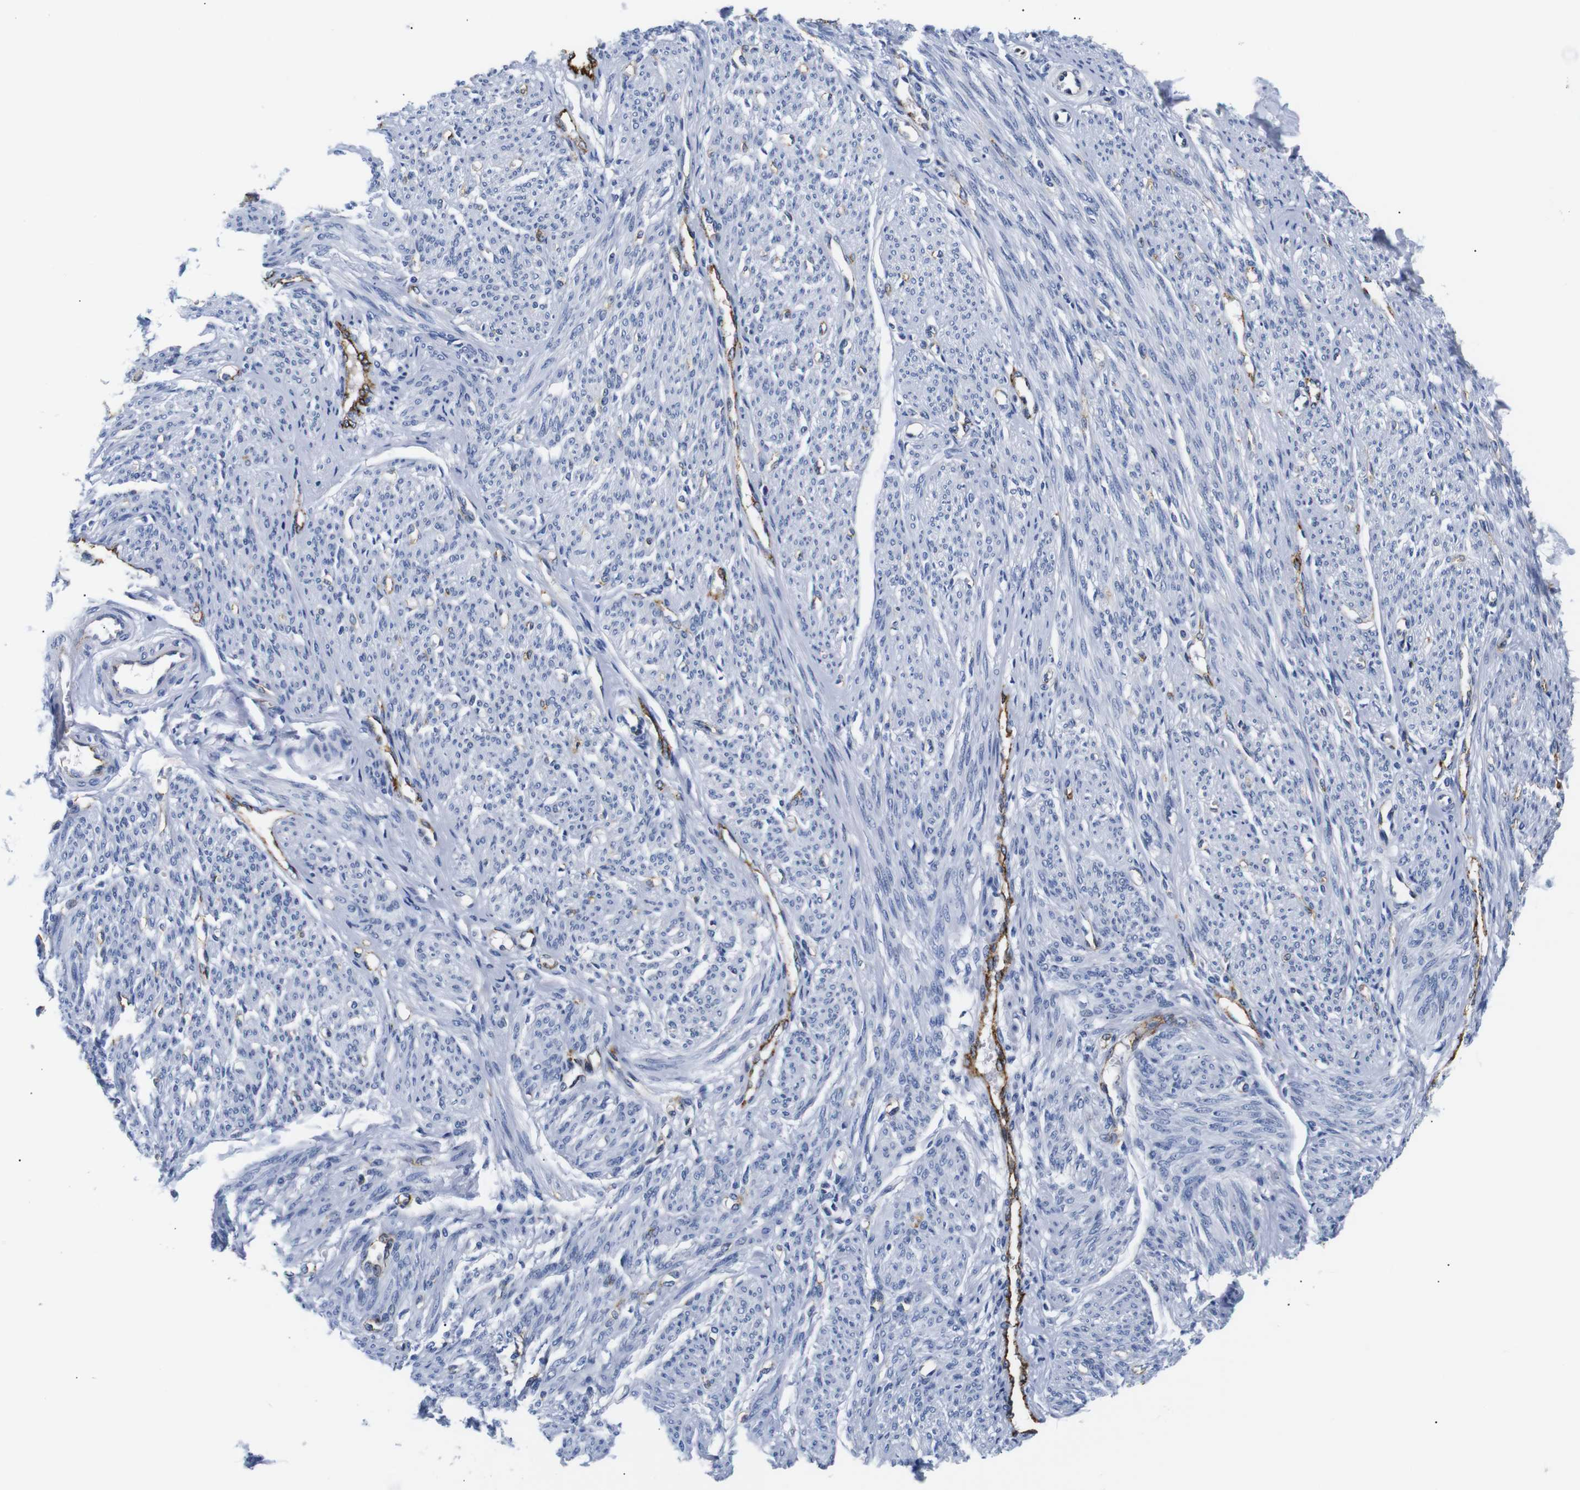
{"staining": {"intensity": "negative", "quantity": "none", "location": "none"}, "tissue": "smooth muscle", "cell_type": "Smooth muscle cells", "image_type": "normal", "snomed": [{"axis": "morphology", "description": "Normal tissue, NOS"}, {"axis": "topography", "description": "Smooth muscle"}], "caption": "Immunohistochemistry of benign smooth muscle exhibits no staining in smooth muscle cells.", "gene": "MUC4", "patient": {"sex": "female", "age": 65}}